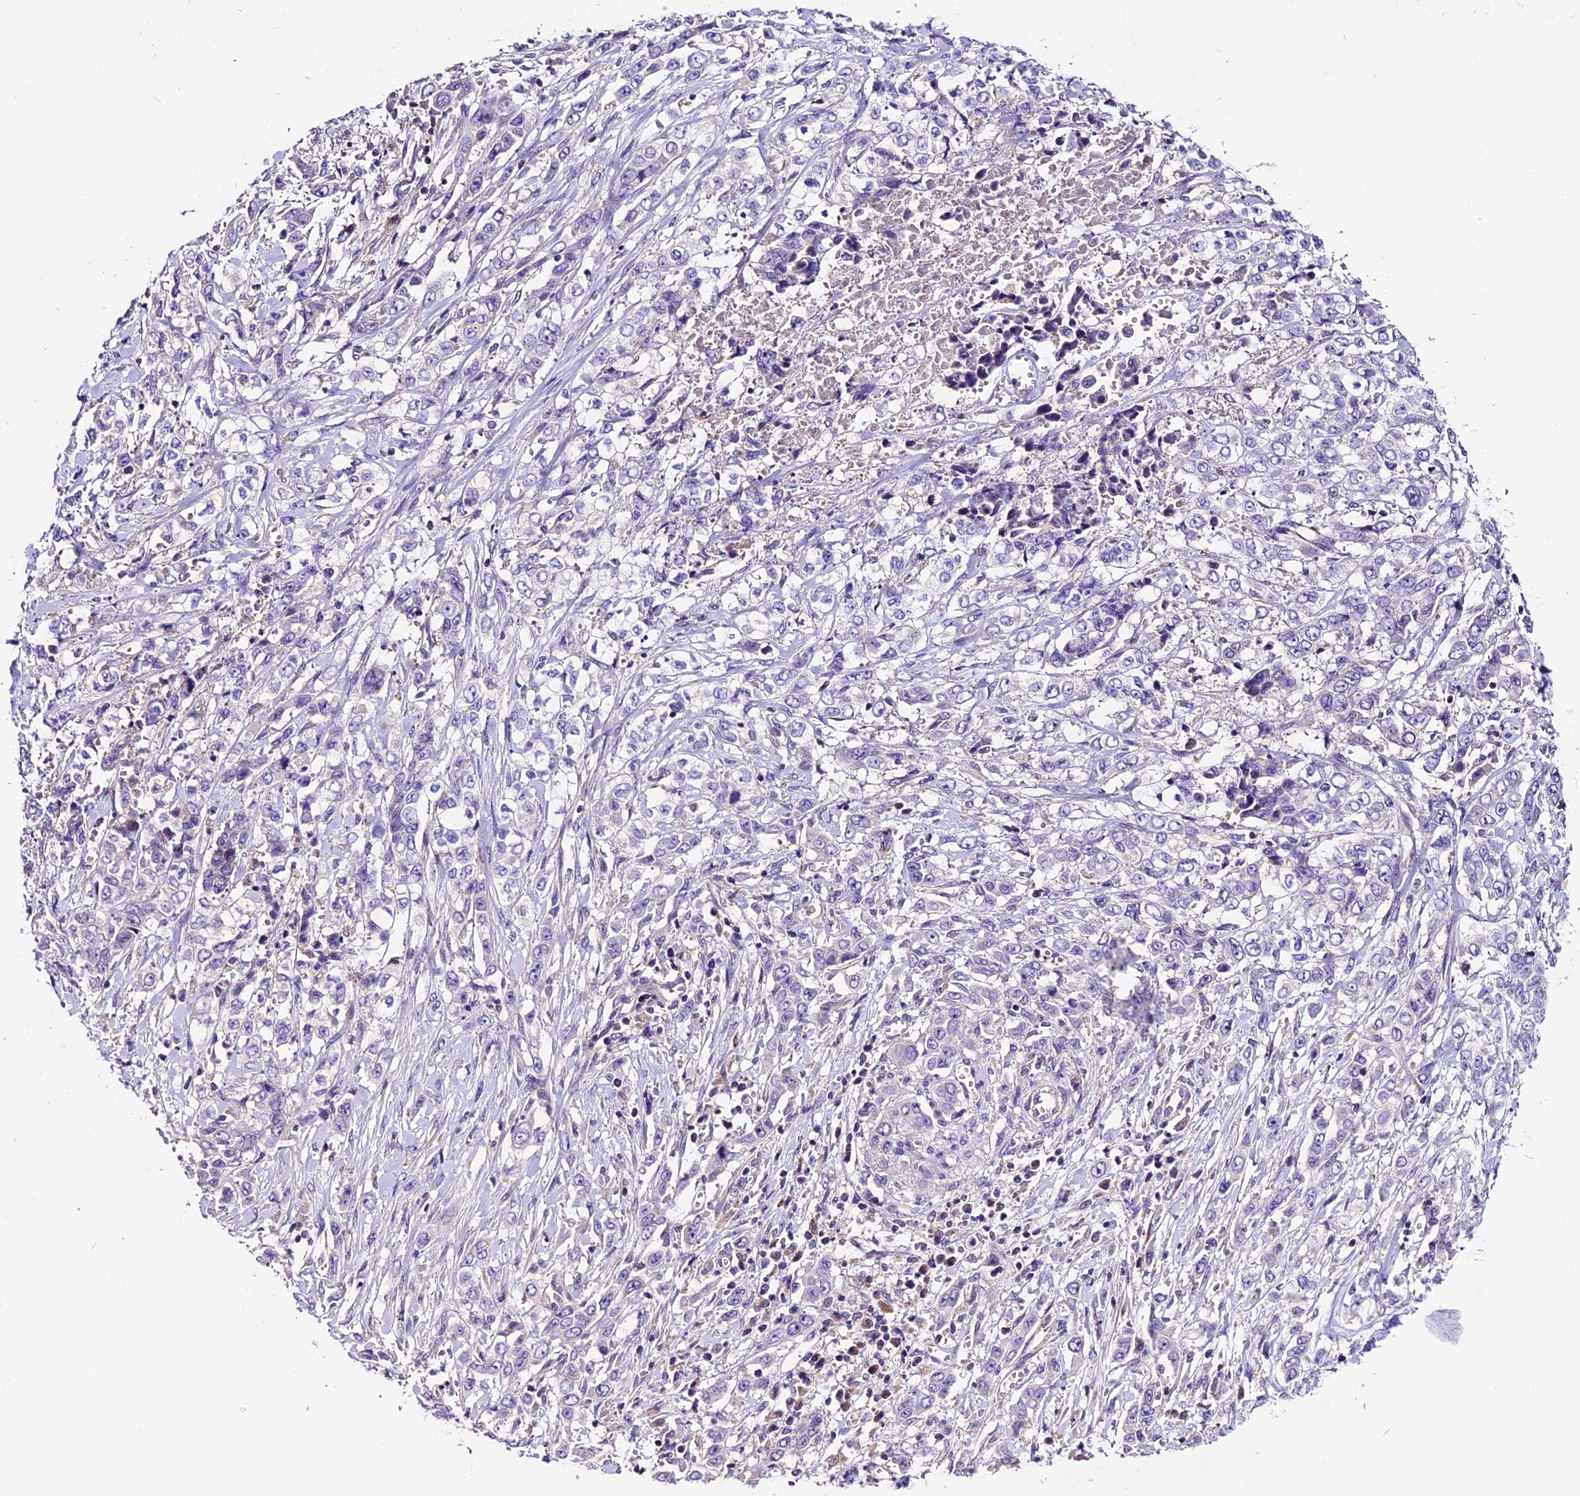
{"staining": {"intensity": "negative", "quantity": "none", "location": "none"}, "tissue": "stomach cancer", "cell_type": "Tumor cells", "image_type": "cancer", "snomed": [{"axis": "morphology", "description": "Adenocarcinoma, NOS"}, {"axis": "topography", "description": "Stomach, upper"}], "caption": "A high-resolution micrograph shows IHC staining of stomach adenocarcinoma, which displays no significant staining in tumor cells. Brightfield microscopy of immunohistochemistry stained with DAB (3,3'-diaminobenzidine) (brown) and hematoxylin (blue), captured at high magnification.", "gene": "DDX28", "patient": {"sex": "male", "age": 62}}